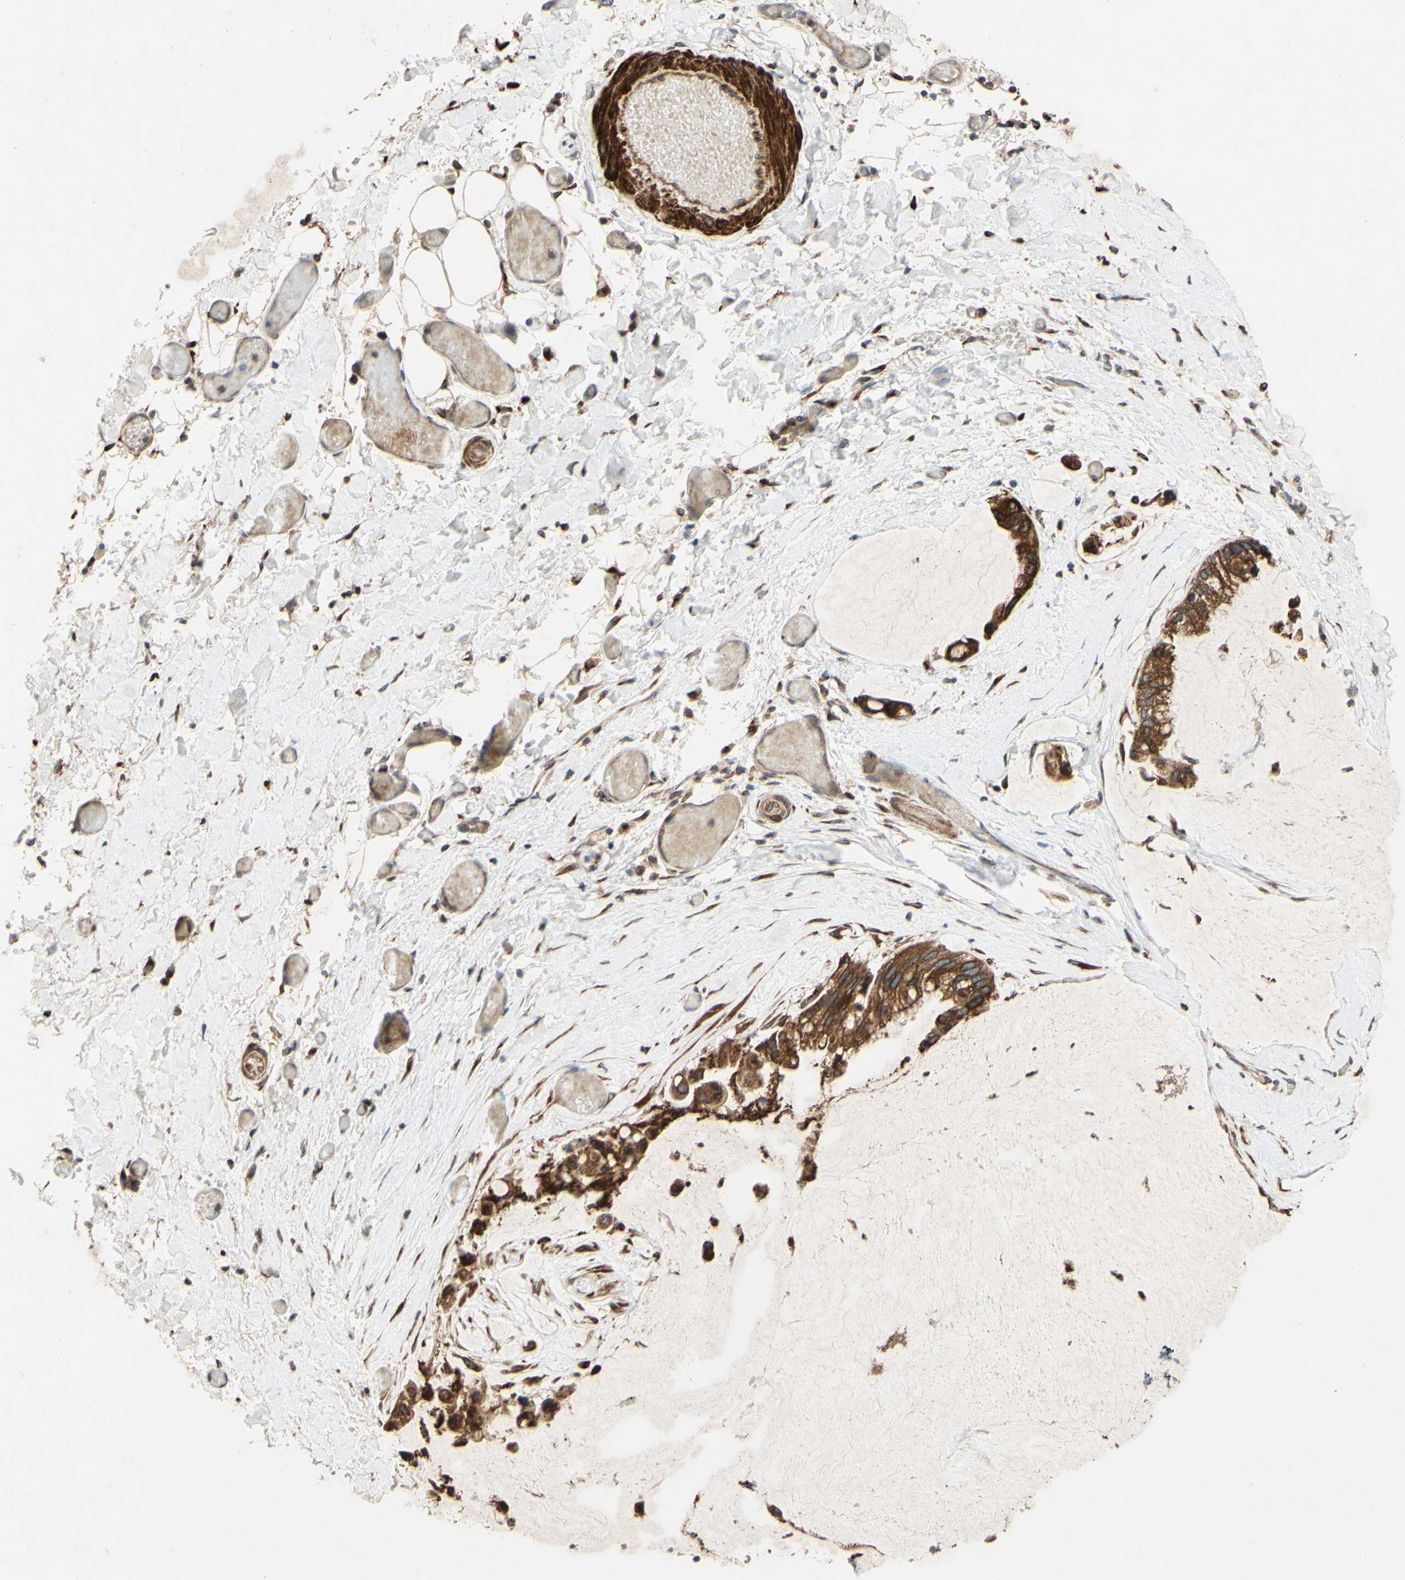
{"staining": {"intensity": "strong", "quantity": ">75%", "location": "cytoplasmic/membranous,nuclear"}, "tissue": "ovarian cancer", "cell_type": "Tumor cells", "image_type": "cancer", "snomed": [{"axis": "morphology", "description": "Cystadenocarcinoma, mucinous, NOS"}, {"axis": "topography", "description": "Ovary"}], "caption": "A photomicrograph of ovarian cancer (mucinous cystadenocarcinoma) stained for a protein shows strong cytoplasmic/membranous and nuclear brown staining in tumor cells.", "gene": "PTPRU", "patient": {"sex": "female", "age": 39}}